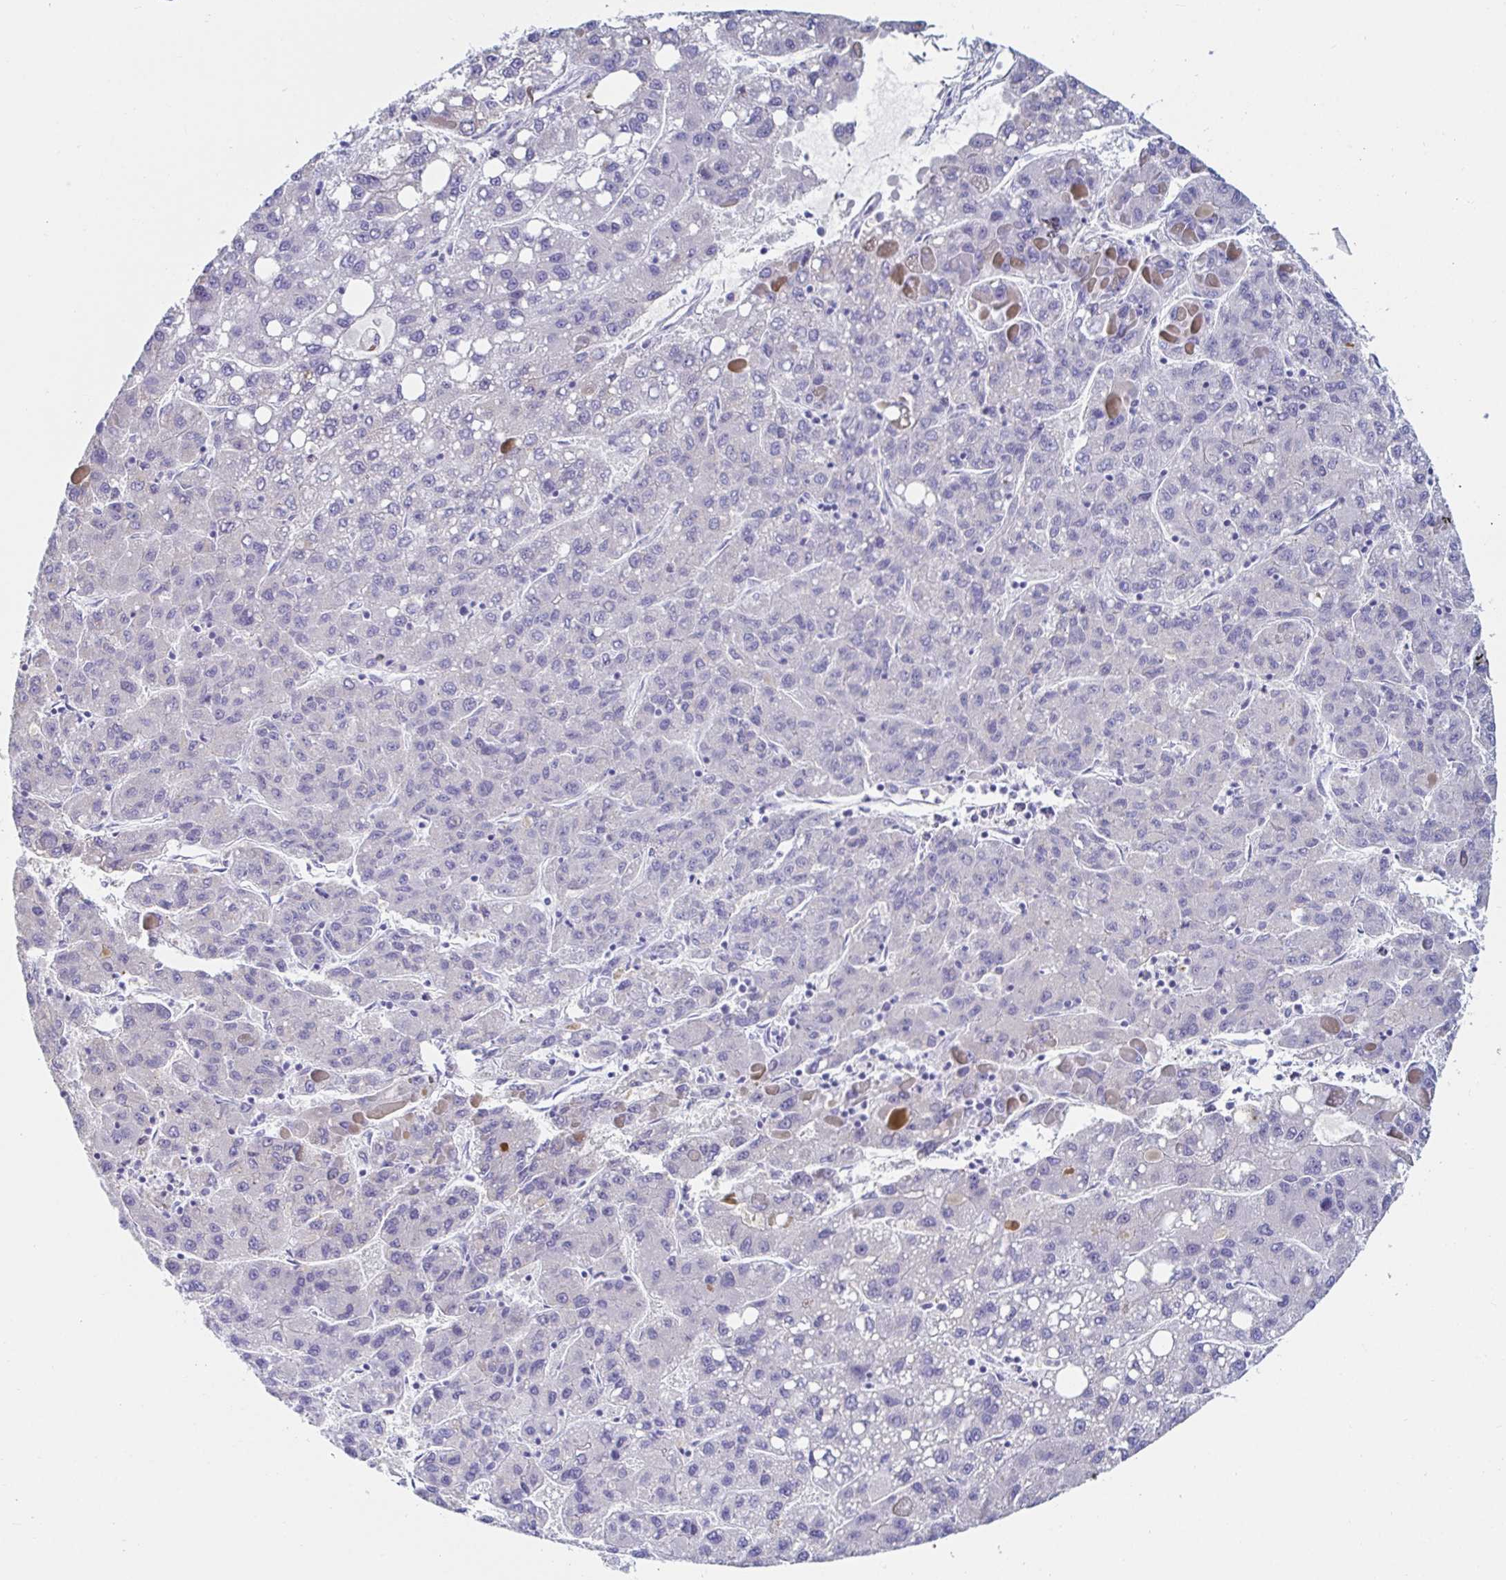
{"staining": {"intensity": "negative", "quantity": "none", "location": "none"}, "tissue": "liver cancer", "cell_type": "Tumor cells", "image_type": "cancer", "snomed": [{"axis": "morphology", "description": "Carcinoma, Hepatocellular, NOS"}, {"axis": "topography", "description": "Liver"}], "caption": "An immunohistochemistry image of liver hepatocellular carcinoma is shown. There is no staining in tumor cells of liver hepatocellular carcinoma.", "gene": "C4orf17", "patient": {"sex": "female", "age": 82}}